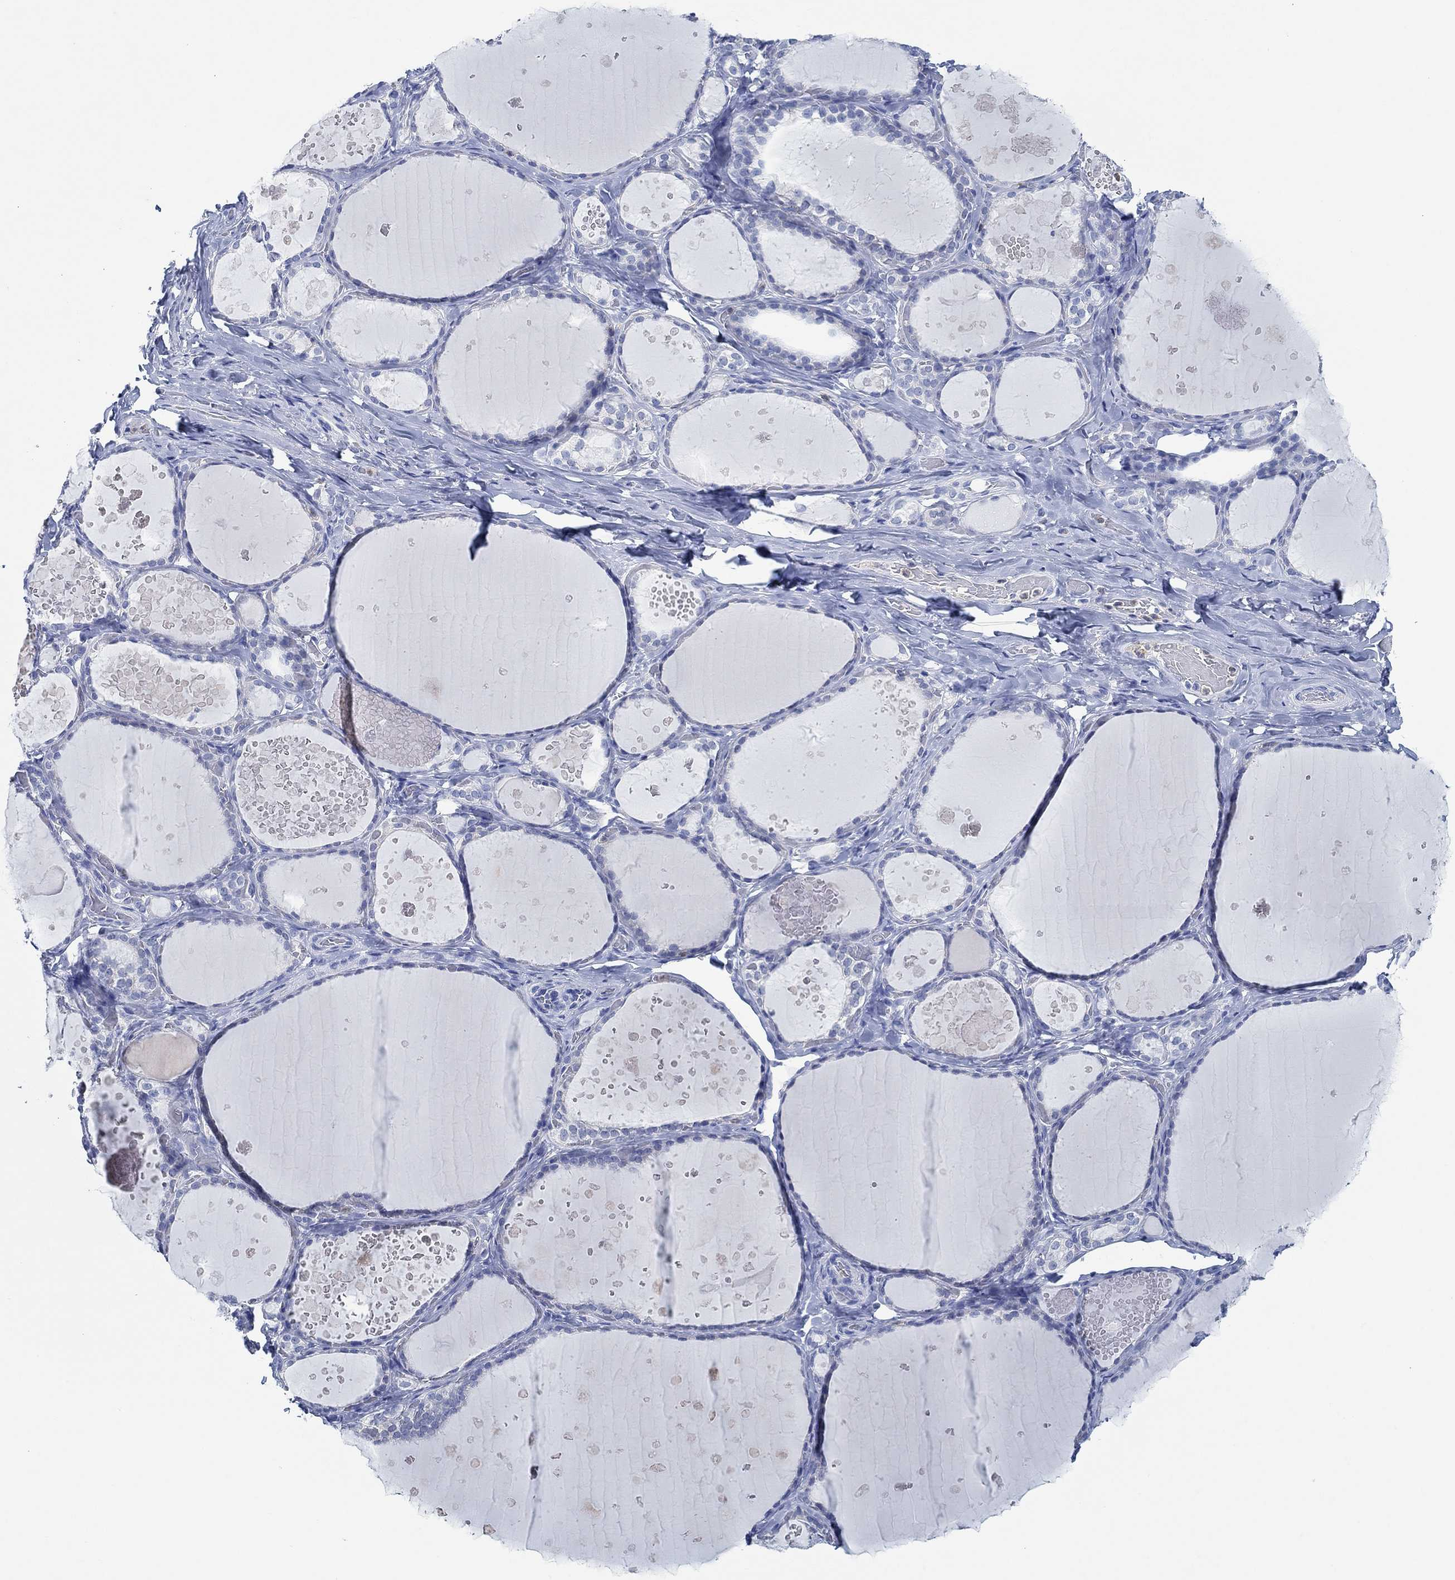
{"staining": {"intensity": "negative", "quantity": "none", "location": "none"}, "tissue": "thyroid gland", "cell_type": "Glandular cells", "image_type": "normal", "snomed": [{"axis": "morphology", "description": "Normal tissue, NOS"}, {"axis": "topography", "description": "Thyroid gland"}], "caption": "Immunohistochemical staining of normal thyroid gland shows no significant staining in glandular cells. (DAB immunohistochemistry visualized using brightfield microscopy, high magnification).", "gene": "ZNF671", "patient": {"sex": "female", "age": 56}}